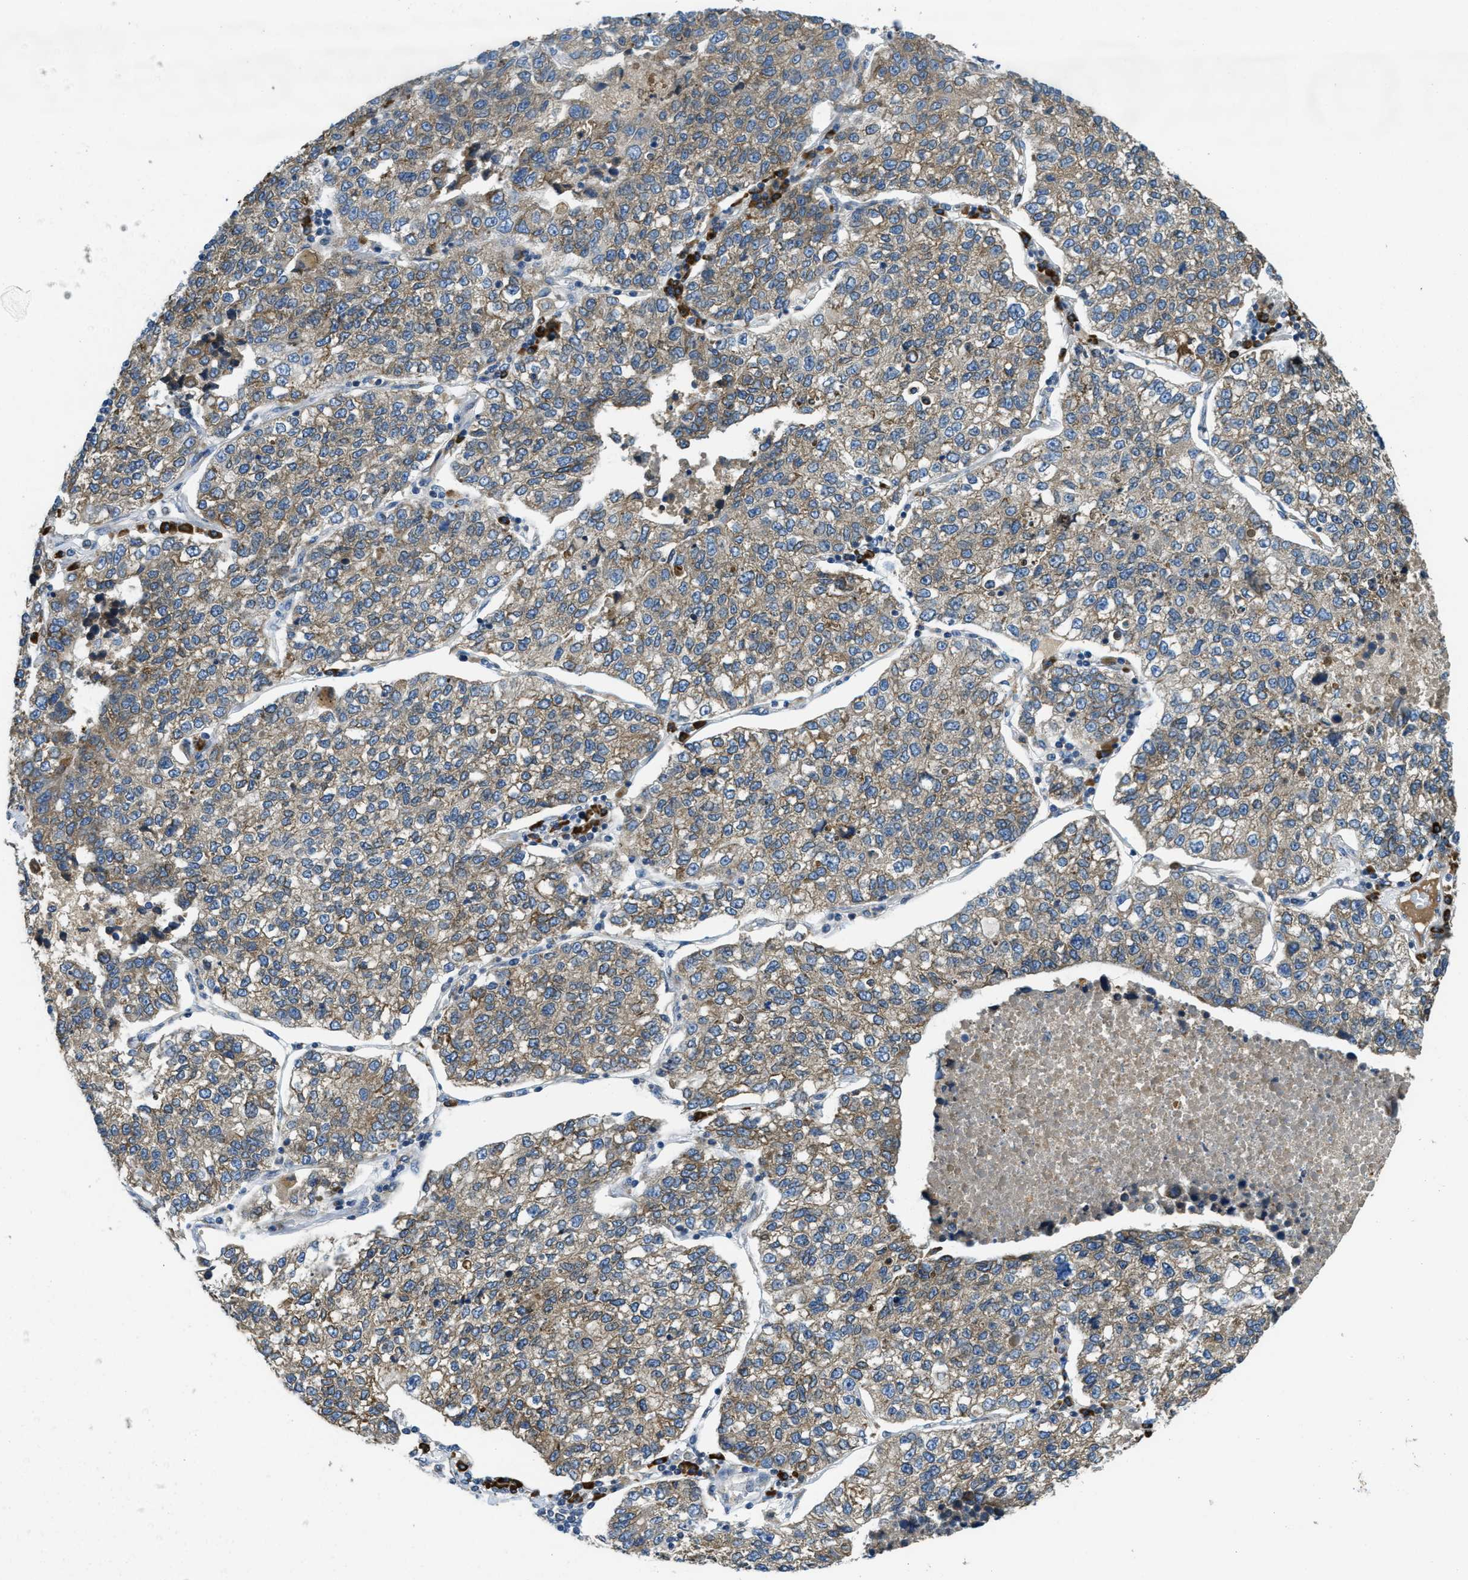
{"staining": {"intensity": "weak", "quantity": ">75%", "location": "cytoplasmic/membranous"}, "tissue": "lung cancer", "cell_type": "Tumor cells", "image_type": "cancer", "snomed": [{"axis": "morphology", "description": "Adenocarcinoma, NOS"}, {"axis": "topography", "description": "Lung"}], "caption": "Immunohistochemical staining of lung cancer reveals low levels of weak cytoplasmic/membranous positivity in about >75% of tumor cells. (Stains: DAB in brown, nuclei in blue, Microscopy: brightfield microscopy at high magnification).", "gene": "SSR1", "patient": {"sex": "male", "age": 49}}